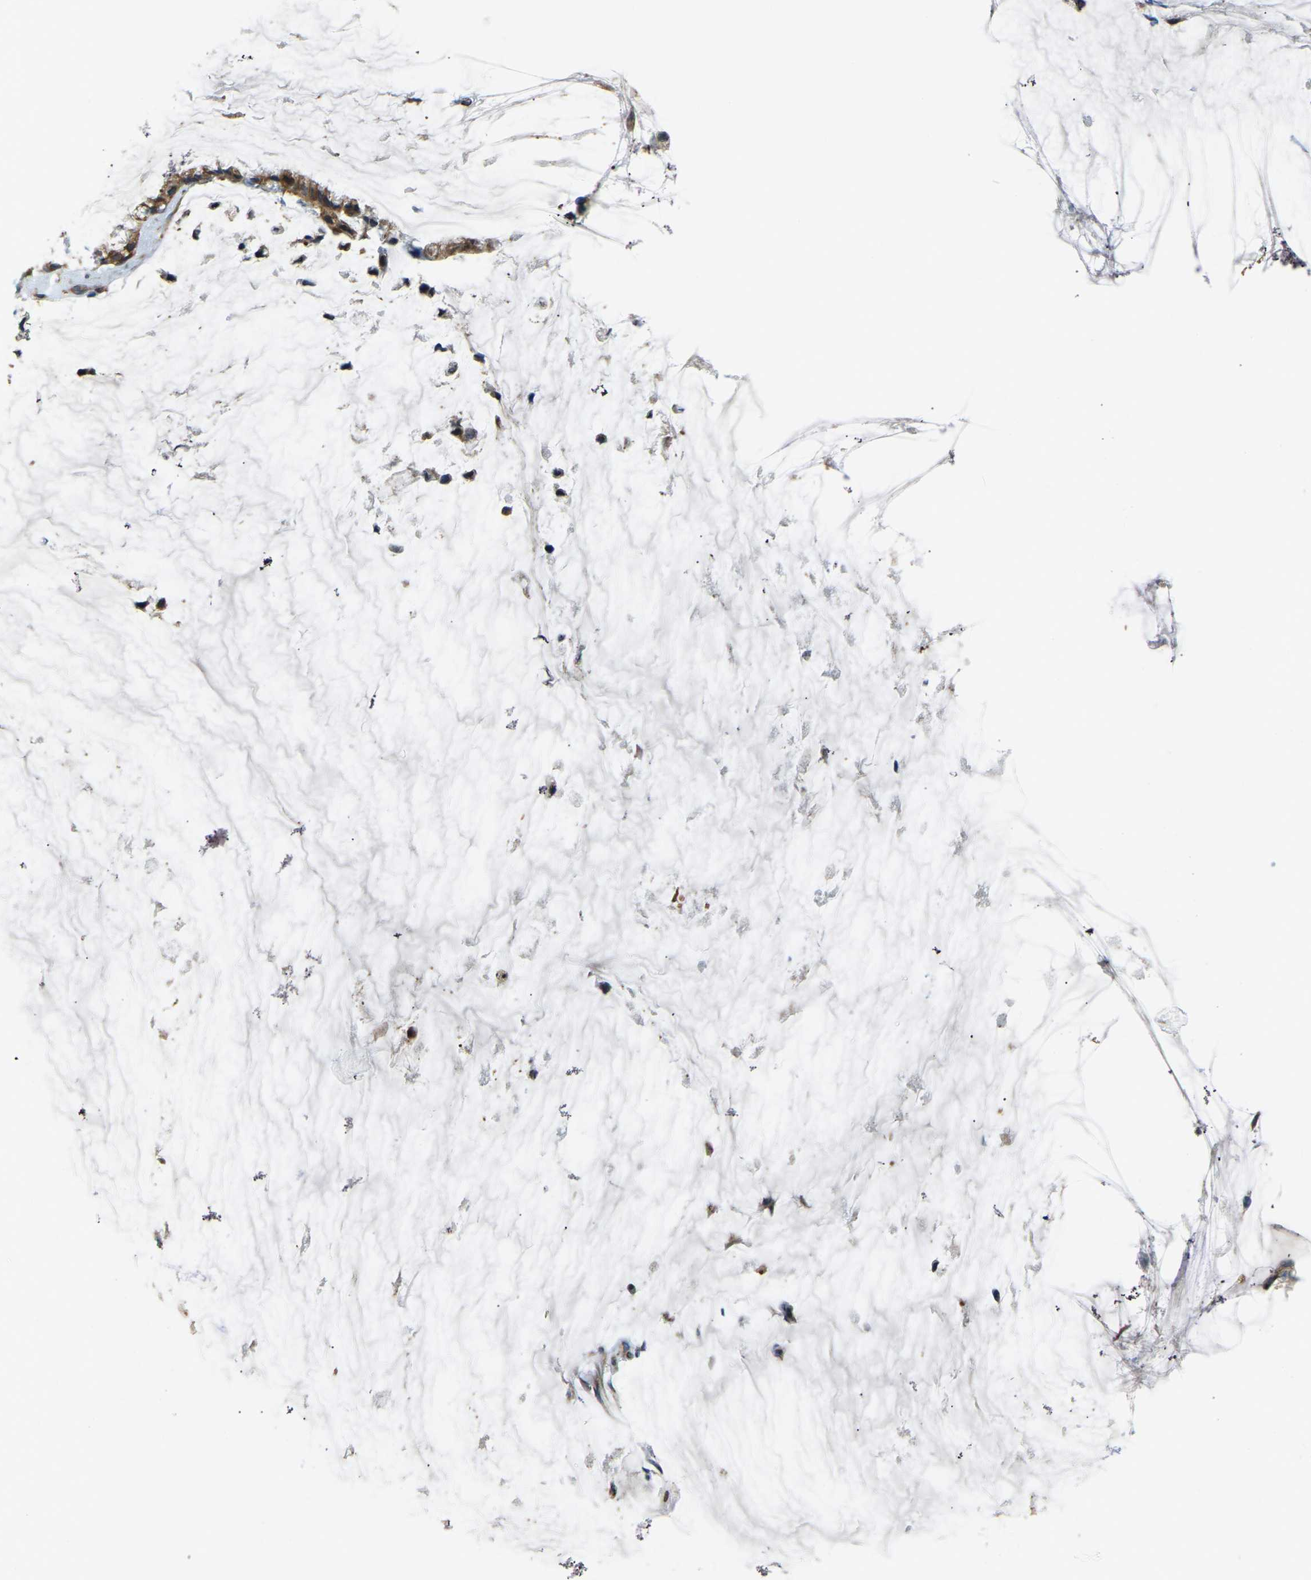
{"staining": {"intensity": "moderate", "quantity": ">75%", "location": "cytoplasmic/membranous"}, "tissue": "ovarian cancer", "cell_type": "Tumor cells", "image_type": "cancer", "snomed": [{"axis": "morphology", "description": "Cystadenocarcinoma, mucinous, NOS"}, {"axis": "topography", "description": "Ovary"}], "caption": "High-power microscopy captured an immunohistochemistry (IHC) photomicrograph of ovarian cancer, revealing moderate cytoplasmic/membranous staining in approximately >75% of tumor cells.", "gene": "NME8", "patient": {"sex": "female", "age": 39}}